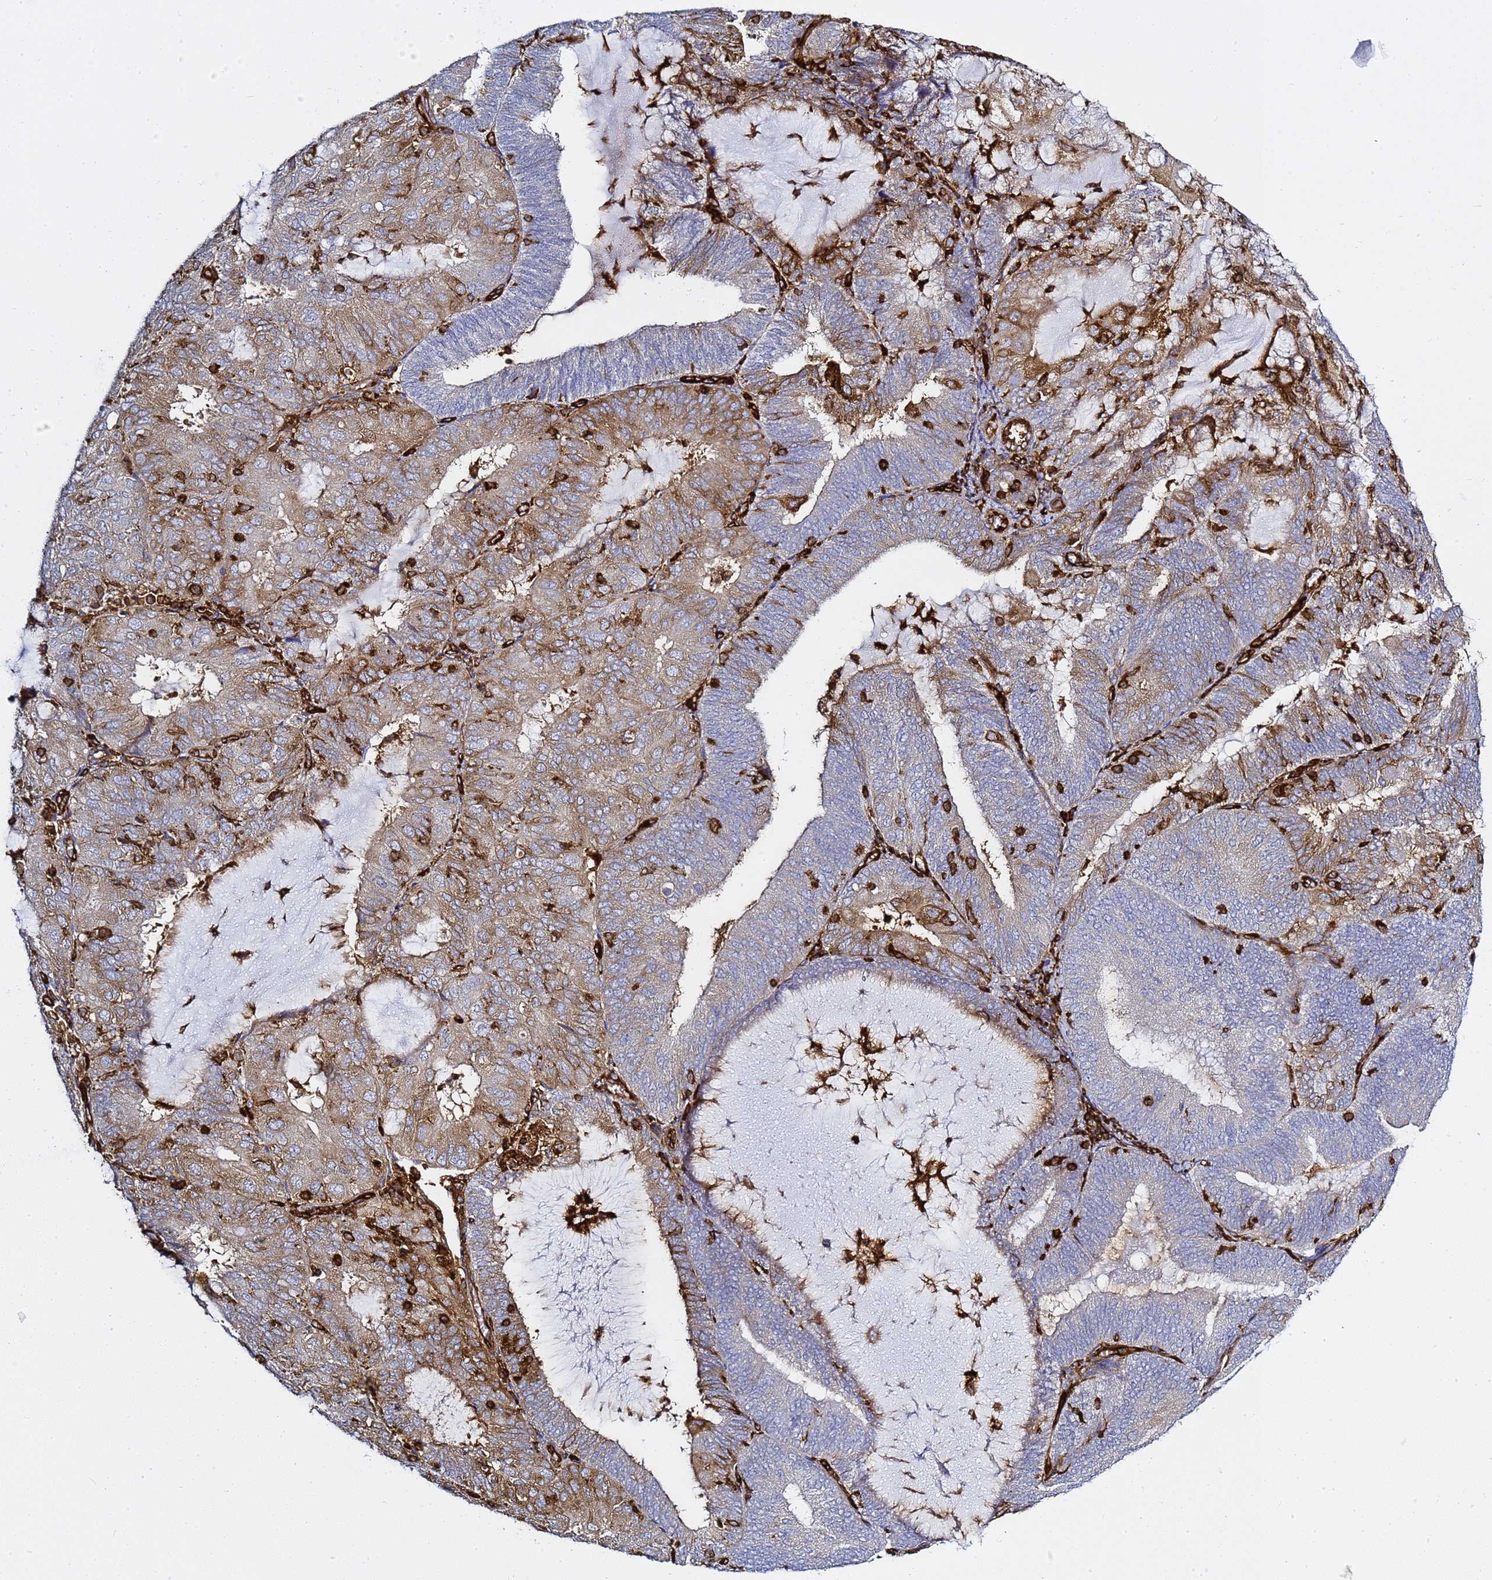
{"staining": {"intensity": "moderate", "quantity": "25%-75%", "location": "cytoplasmic/membranous"}, "tissue": "endometrial cancer", "cell_type": "Tumor cells", "image_type": "cancer", "snomed": [{"axis": "morphology", "description": "Adenocarcinoma, NOS"}, {"axis": "topography", "description": "Endometrium"}], "caption": "The photomicrograph reveals staining of endometrial cancer, revealing moderate cytoplasmic/membranous protein positivity (brown color) within tumor cells. The staining is performed using DAB (3,3'-diaminobenzidine) brown chromogen to label protein expression. The nuclei are counter-stained blue using hematoxylin.", "gene": "ZBTB8OS", "patient": {"sex": "female", "age": 81}}